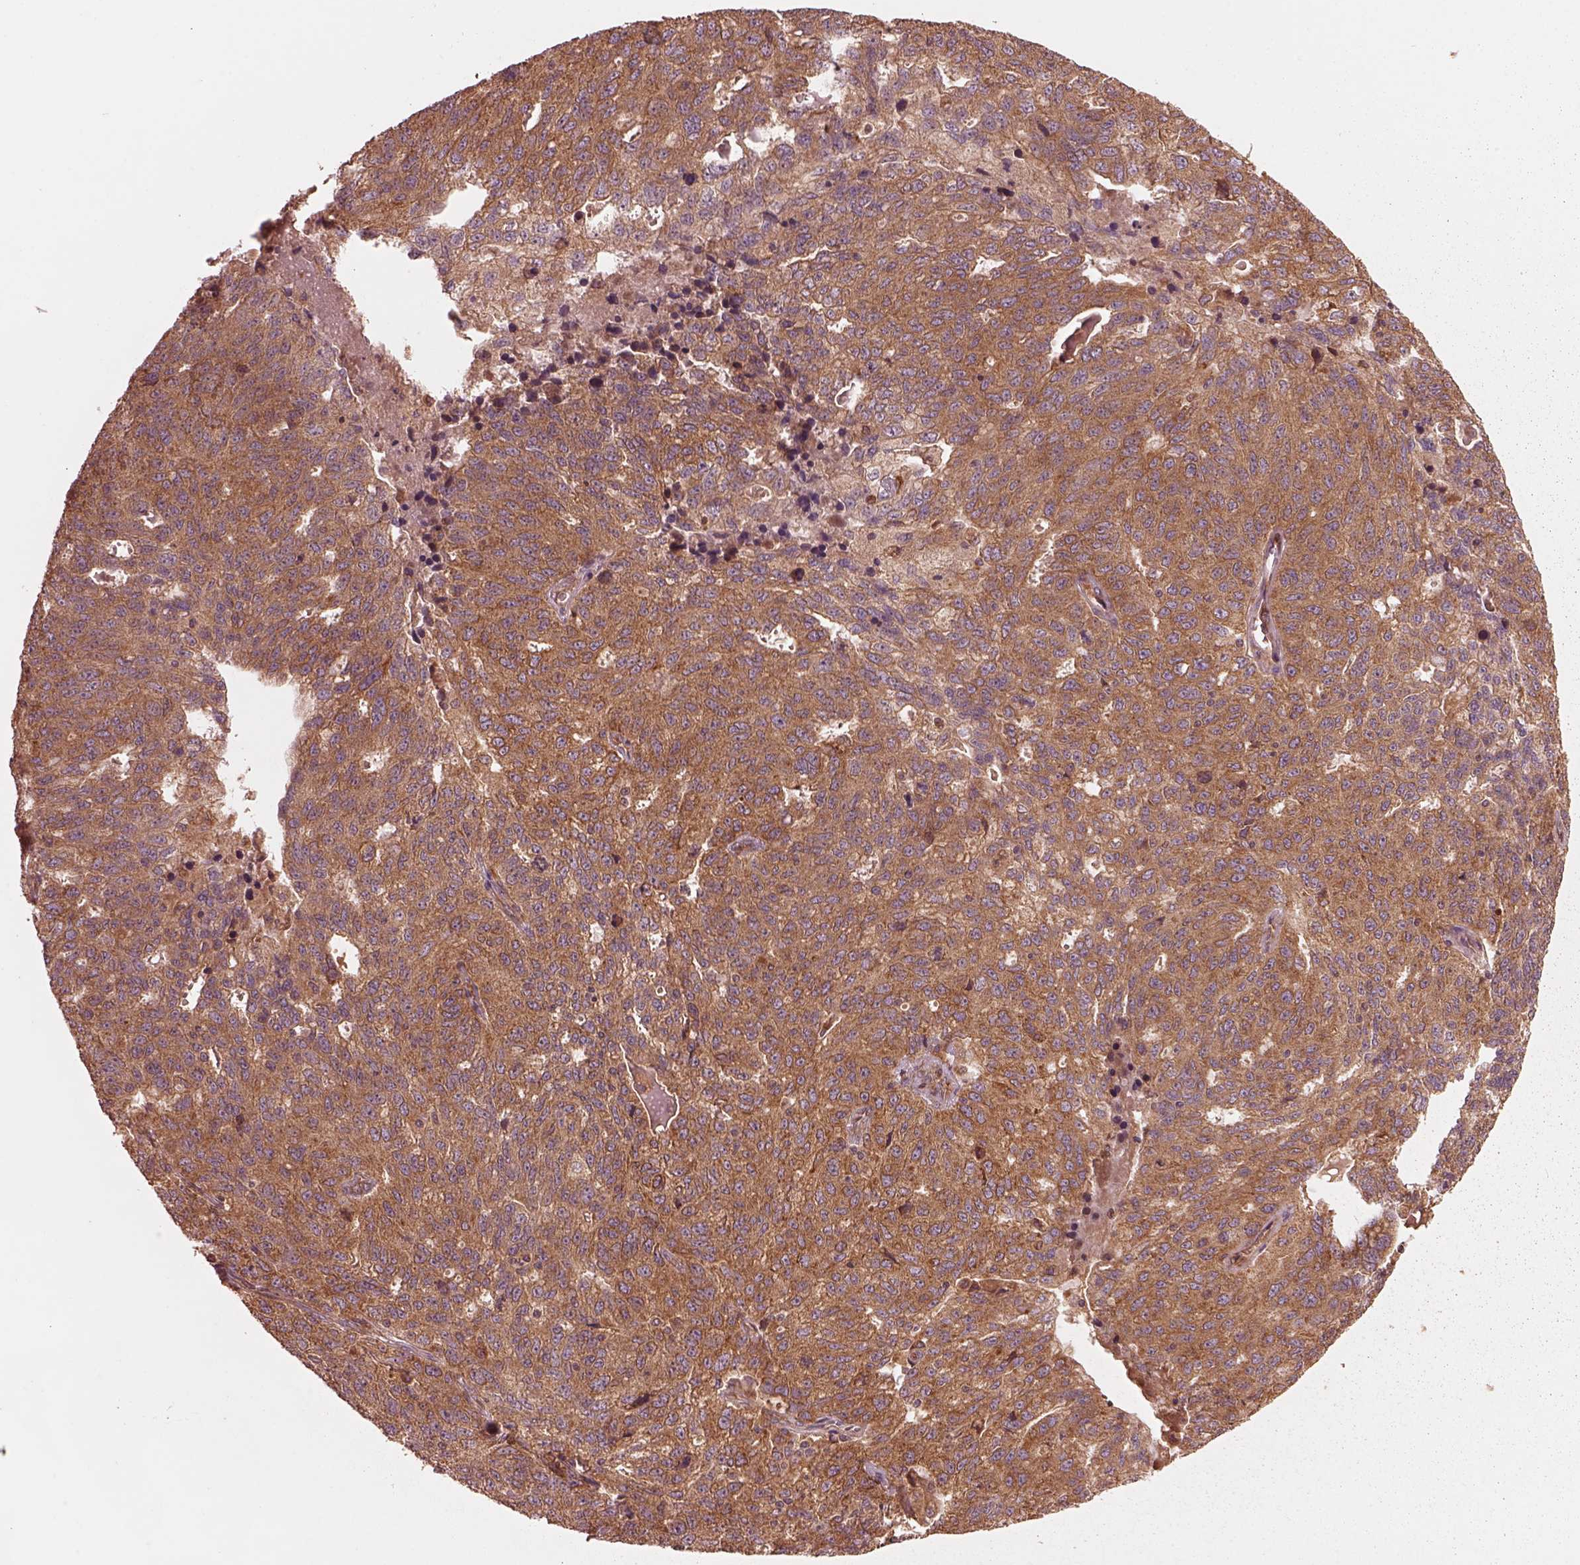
{"staining": {"intensity": "strong", "quantity": ">75%", "location": "cytoplasmic/membranous"}, "tissue": "ovarian cancer", "cell_type": "Tumor cells", "image_type": "cancer", "snomed": [{"axis": "morphology", "description": "Cystadenocarcinoma, serous, NOS"}, {"axis": "topography", "description": "Ovary"}], "caption": "An image showing strong cytoplasmic/membranous staining in approximately >75% of tumor cells in ovarian cancer (serous cystadenocarcinoma), as visualized by brown immunohistochemical staining.", "gene": "PIK3R2", "patient": {"sex": "female", "age": 71}}